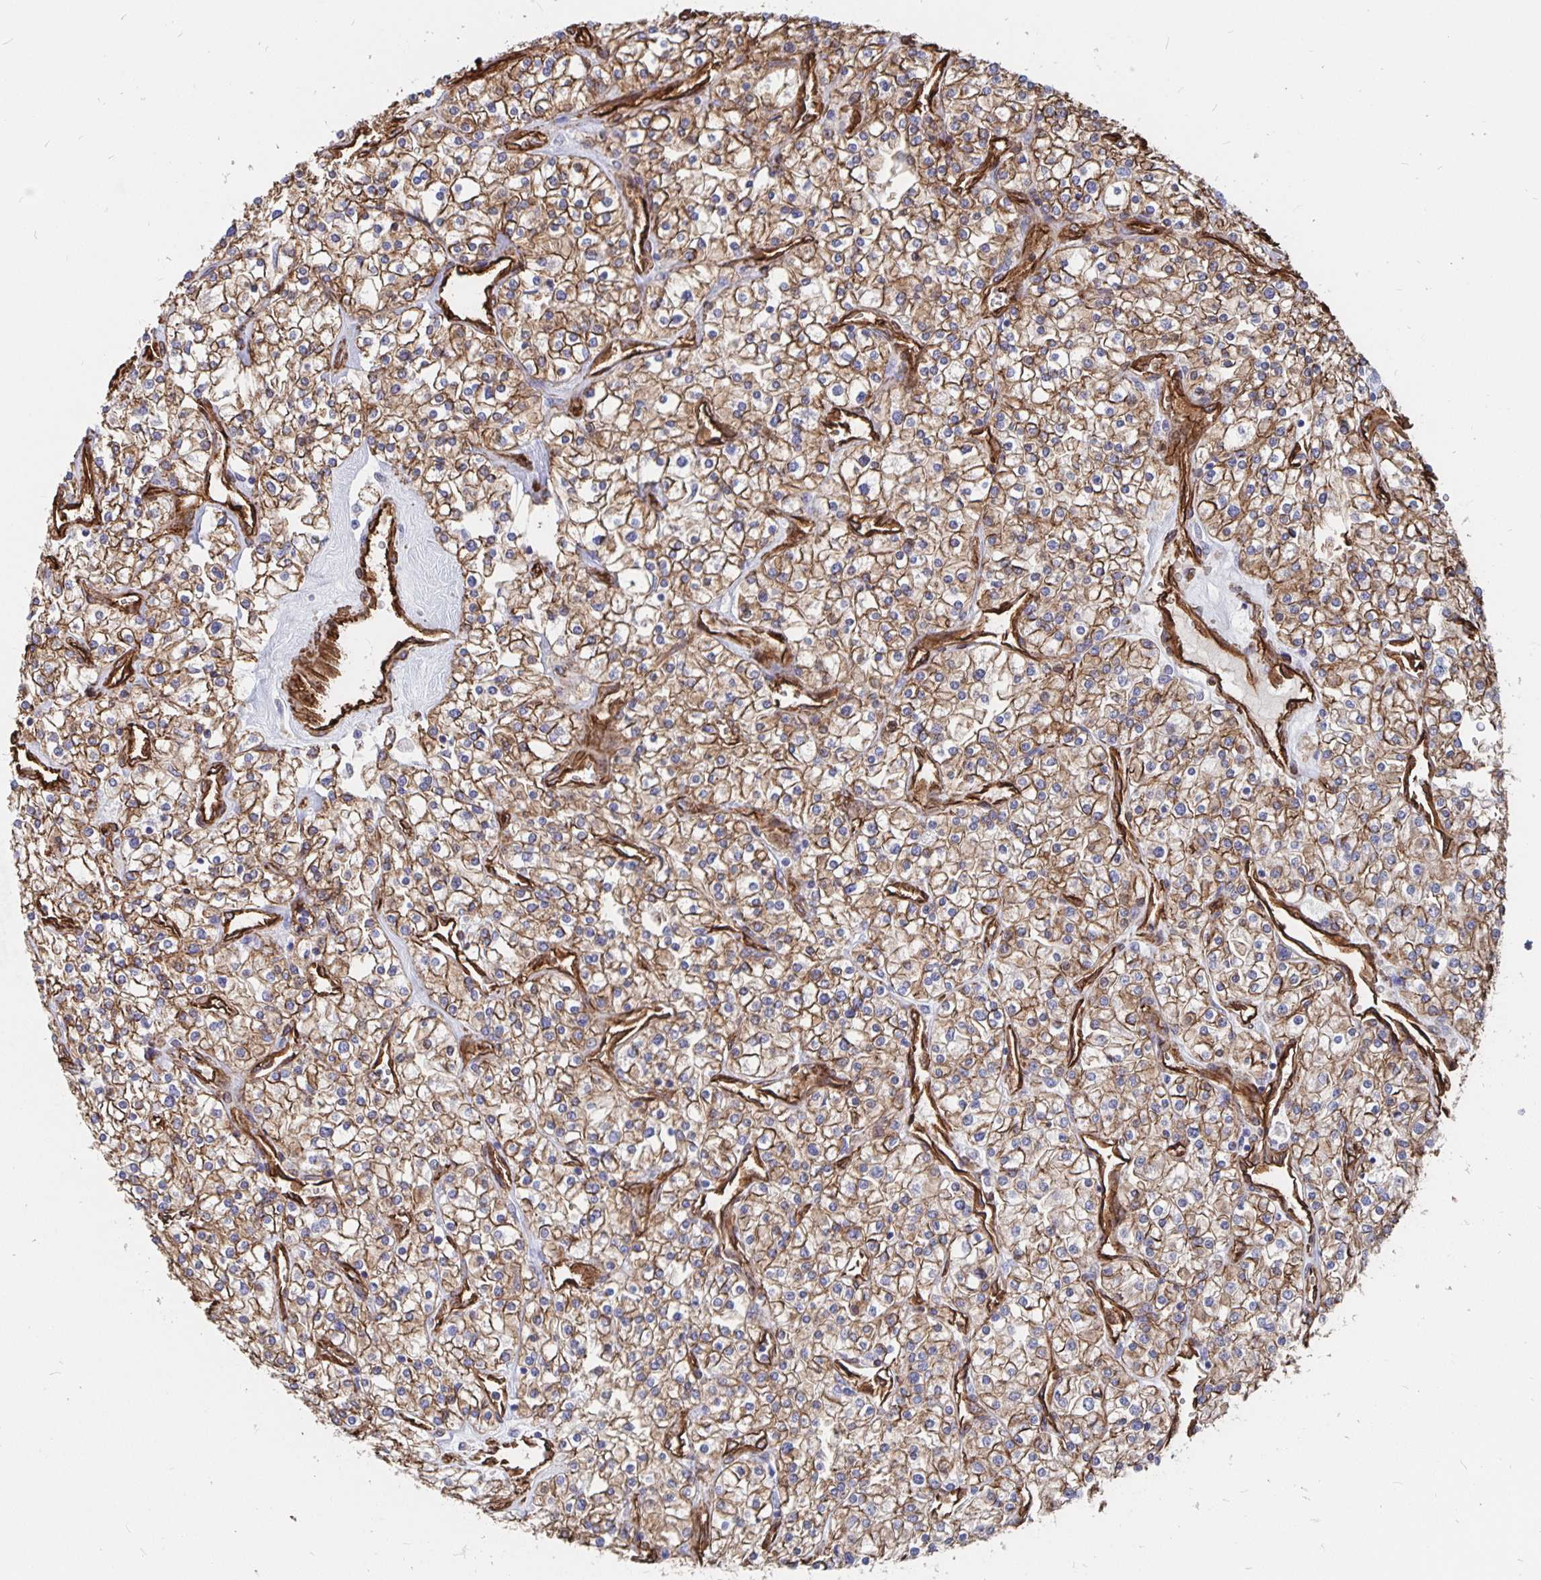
{"staining": {"intensity": "moderate", "quantity": ">75%", "location": "cytoplasmic/membranous"}, "tissue": "renal cancer", "cell_type": "Tumor cells", "image_type": "cancer", "snomed": [{"axis": "morphology", "description": "Adenocarcinoma, NOS"}, {"axis": "topography", "description": "Kidney"}], "caption": "DAB immunohistochemical staining of renal cancer exhibits moderate cytoplasmic/membranous protein expression in about >75% of tumor cells. Immunohistochemistry stains the protein in brown and the nuclei are stained blue.", "gene": "DCHS2", "patient": {"sex": "male", "age": 80}}